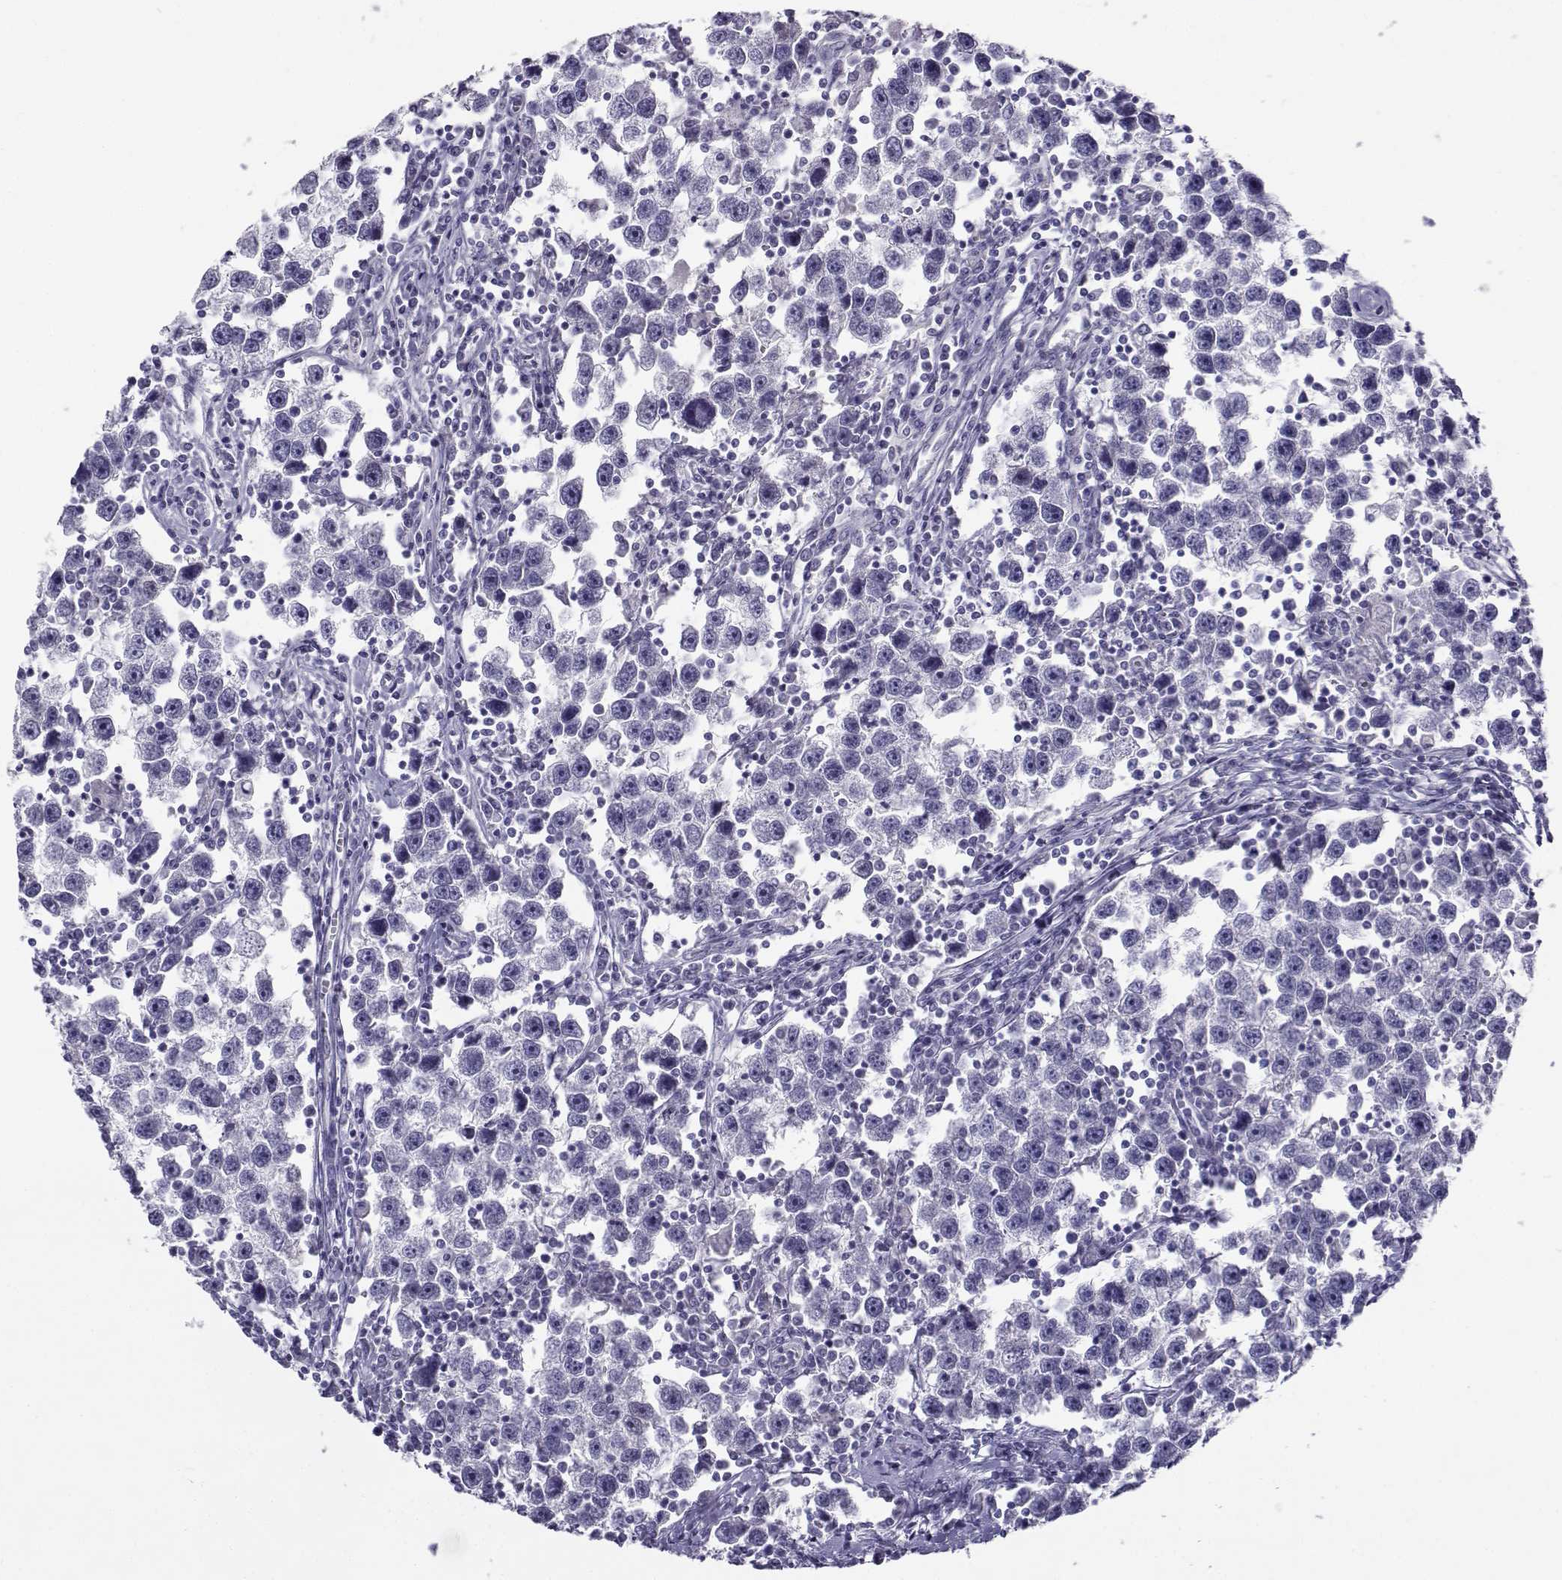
{"staining": {"intensity": "negative", "quantity": "none", "location": "none"}, "tissue": "testis cancer", "cell_type": "Tumor cells", "image_type": "cancer", "snomed": [{"axis": "morphology", "description": "Seminoma, NOS"}, {"axis": "topography", "description": "Testis"}], "caption": "There is no significant expression in tumor cells of testis seminoma.", "gene": "RHOXF2", "patient": {"sex": "male", "age": 30}}